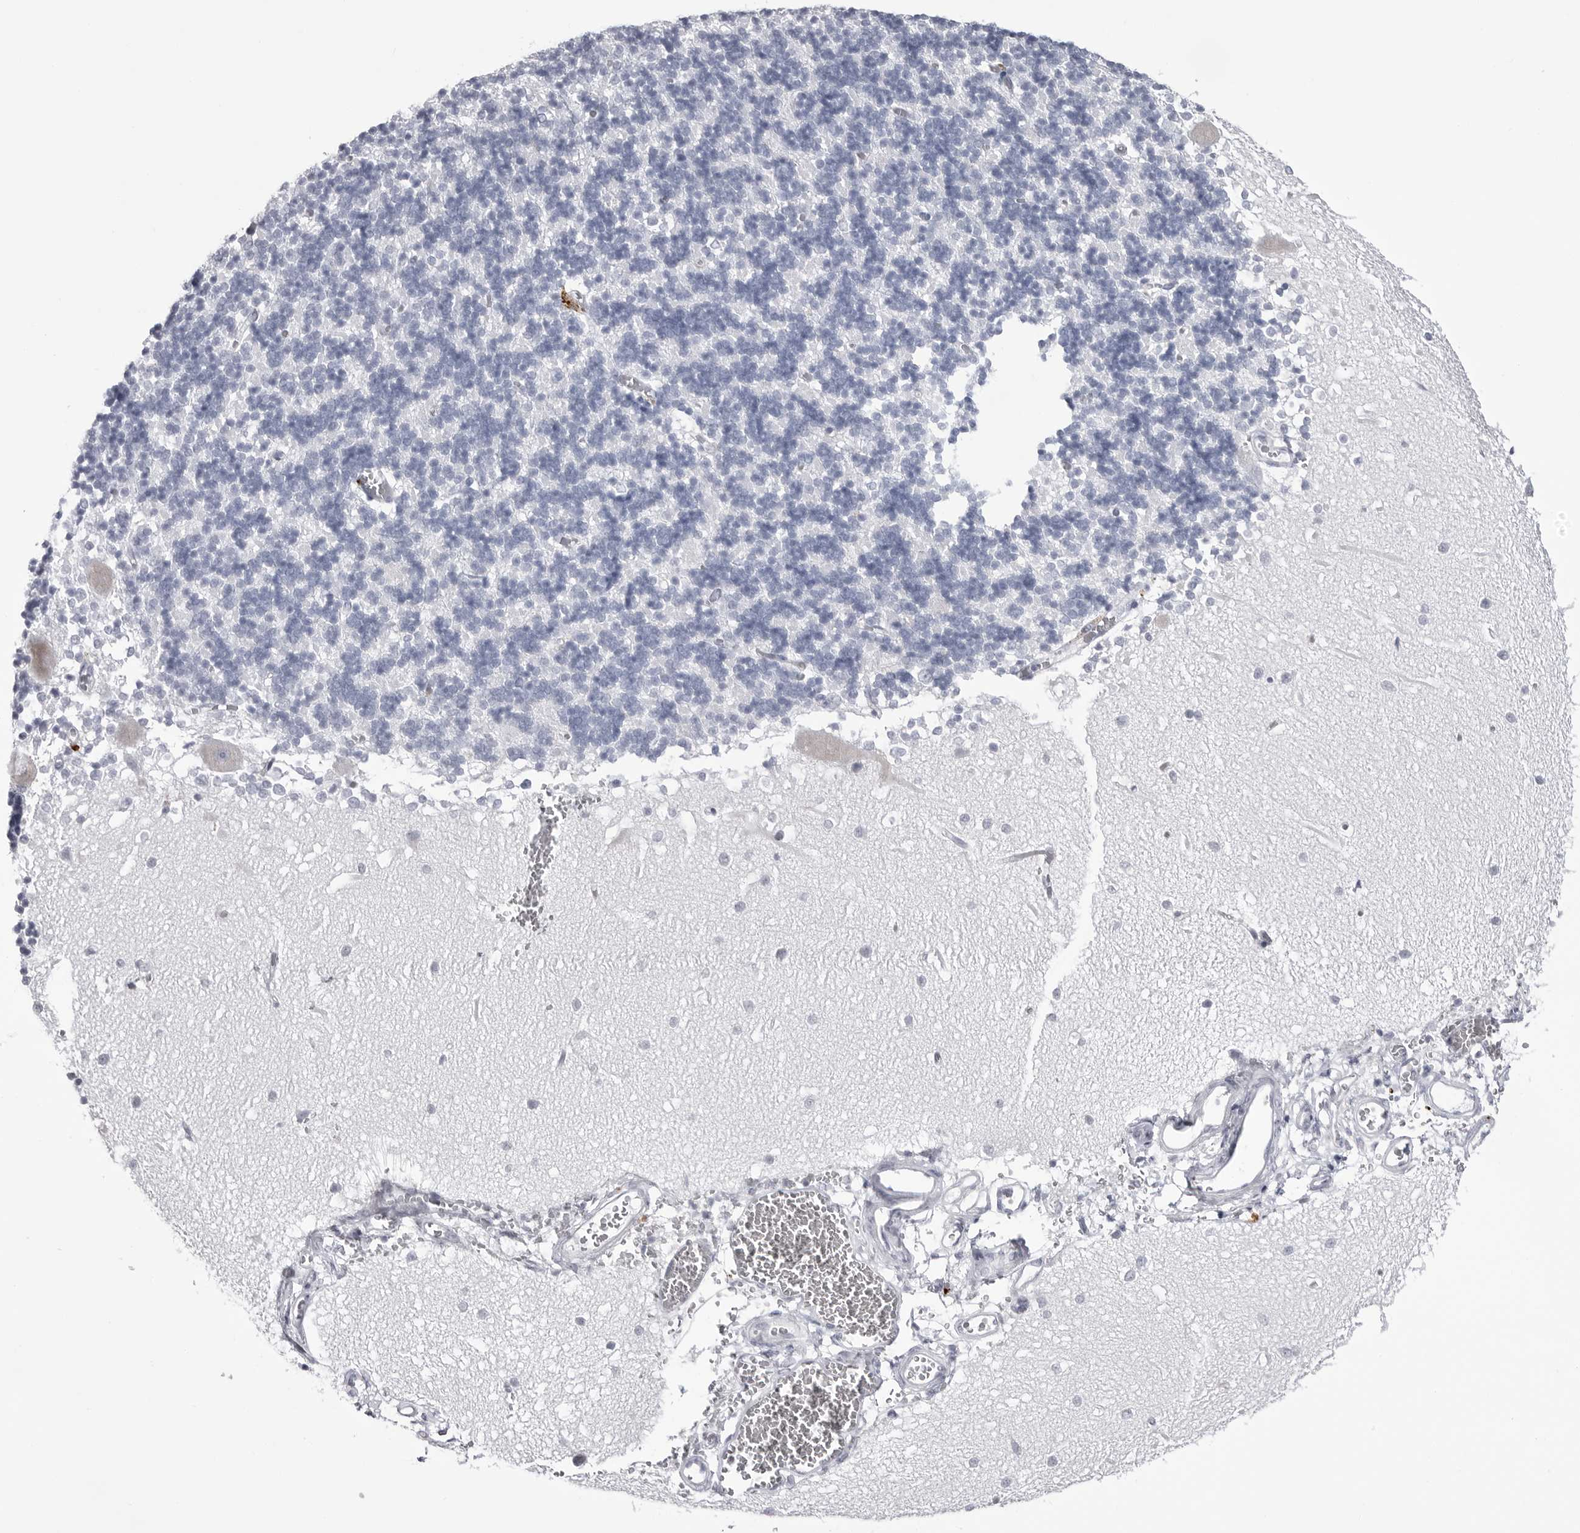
{"staining": {"intensity": "negative", "quantity": "none", "location": "none"}, "tissue": "cerebellum", "cell_type": "Cells in granular layer", "image_type": "normal", "snomed": [{"axis": "morphology", "description": "Normal tissue, NOS"}, {"axis": "topography", "description": "Cerebellum"}], "caption": "An IHC image of benign cerebellum is shown. There is no staining in cells in granular layer of cerebellum. (DAB IHC, high magnification).", "gene": "COL26A1", "patient": {"sex": "male", "age": 37}}